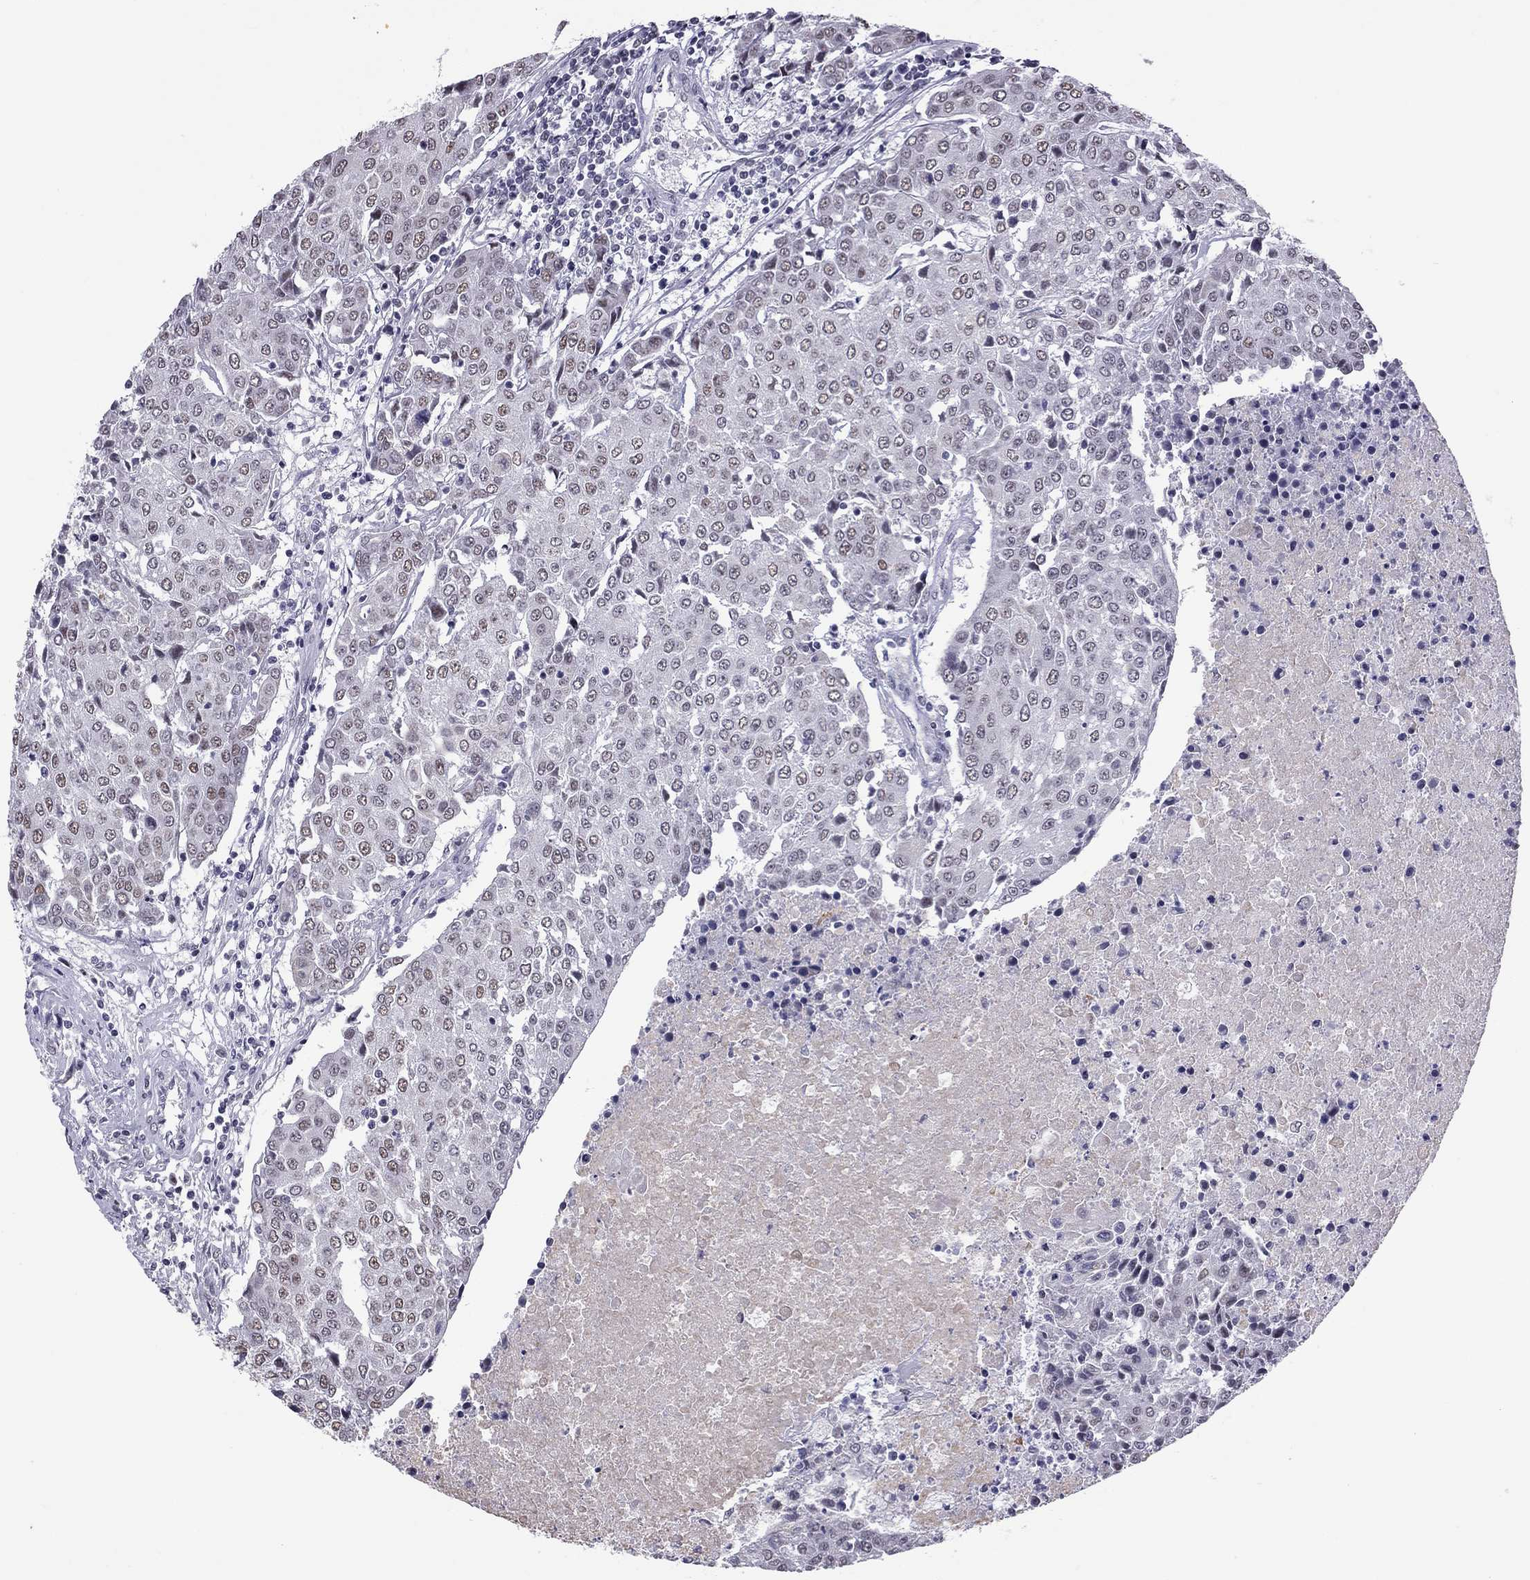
{"staining": {"intensity": "weak", "quantity": "<25%", "location": "nuclear"}, "tissue": "urothelial cancer", "cell_type": "Tumor cells", "image_type": "cancer", "snomed": [{"axis": "morphology", "description": "Urothelial carcinoma, High grade"}, {"axis": "topography", "description": "Urinary bladder"}], "caption": "Immunohistochemical staining of human urothelial cancer reveals no significant staining in tumor cells.", "gene": "PPP1R3A", "patient": {"sex": "female", "age": 85}}